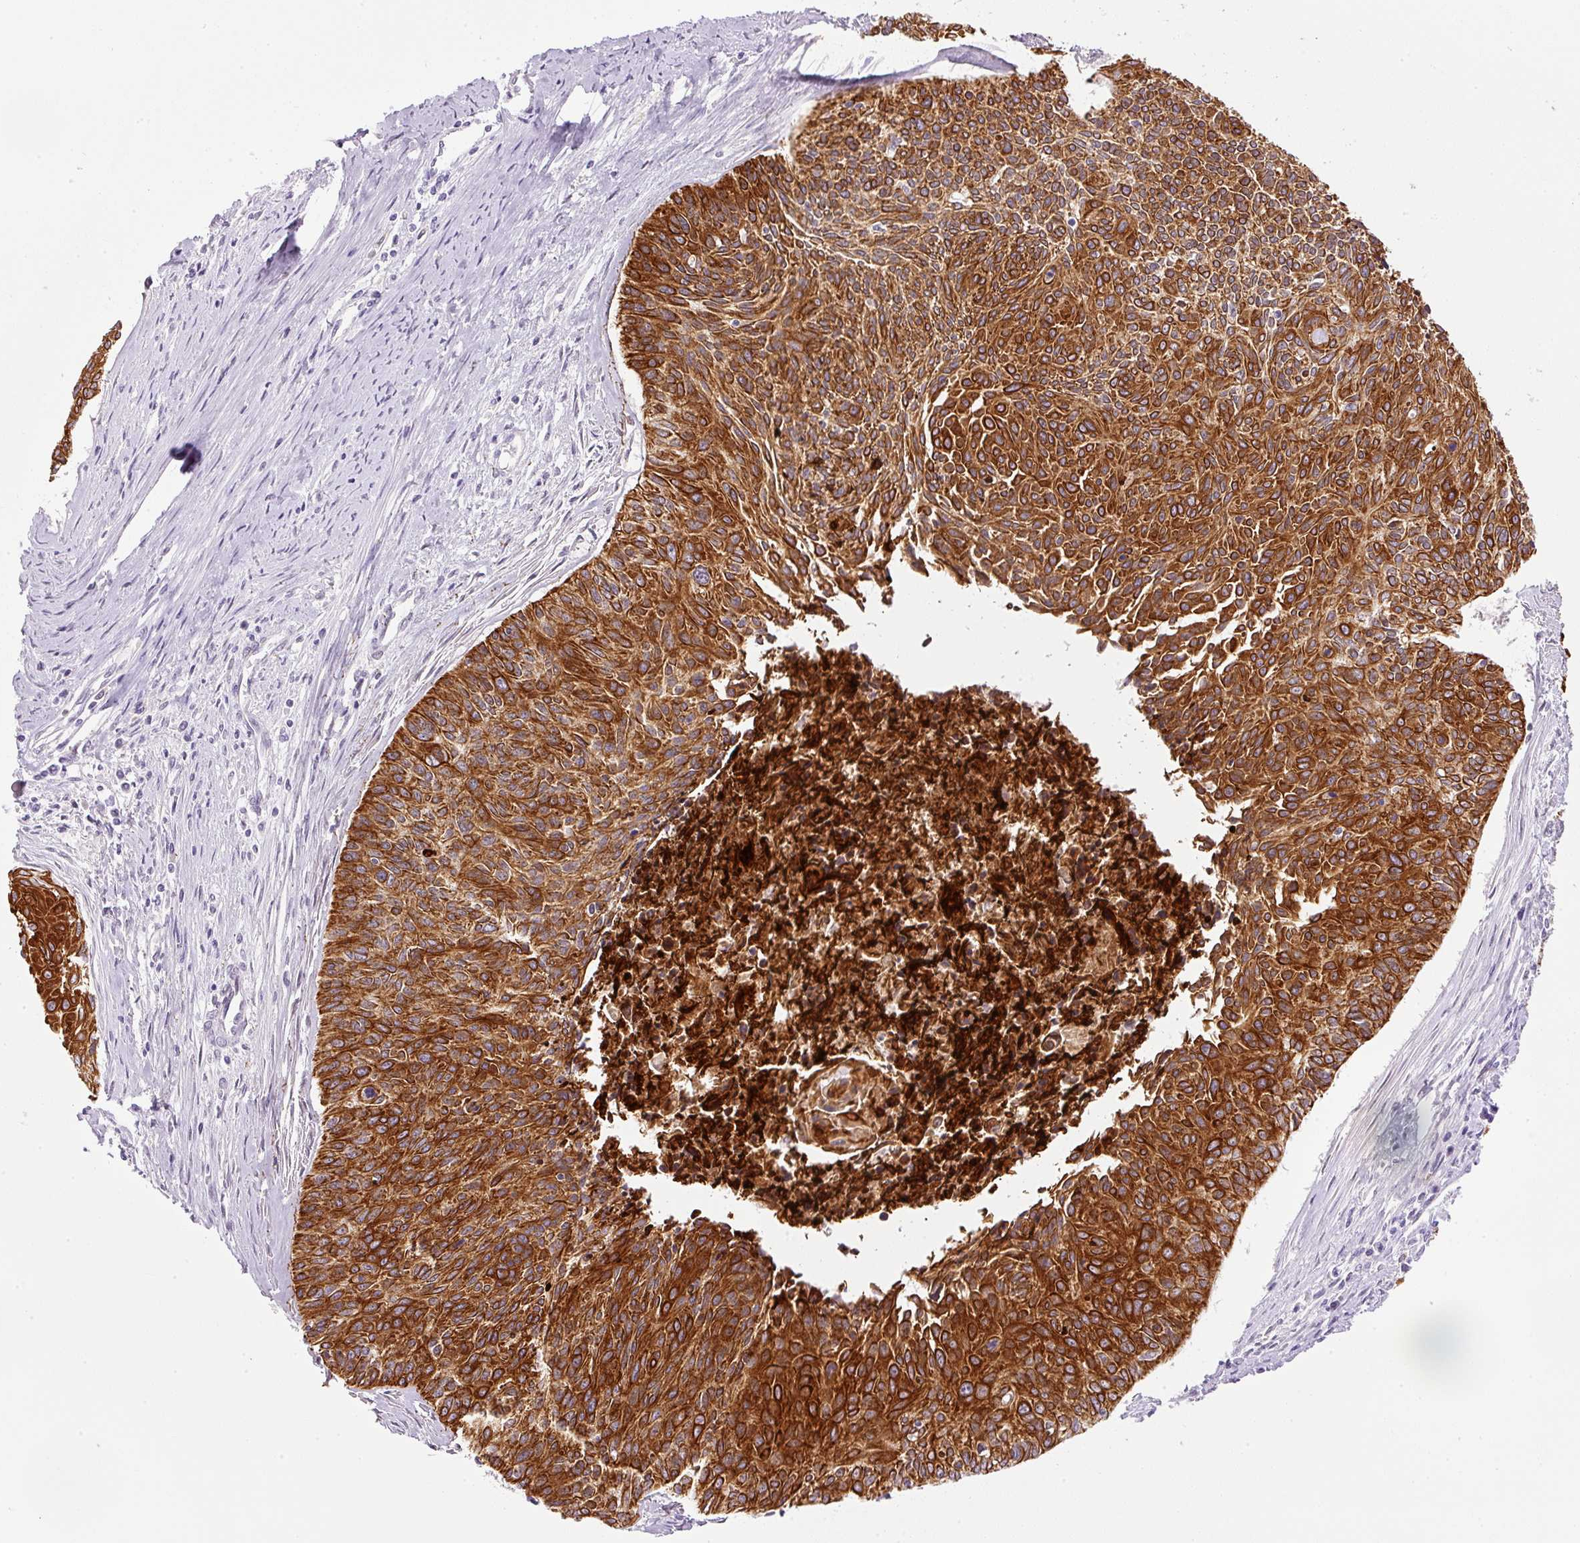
{"staining": {"intensity": "strong", "quantity": ">75%", "location": "cytoplasmic/membranous"}, "tissue": "cervical cancer", "cell_type": "Tumor cells", "image_type": "cancer", "snomed": [{"axis": "morphology", "description": "Squamous cell carcinoma, NOS"}, {"axis": "topography", "description": "Cervix"}], "caption": "Tumor cells reveal high levels of strong cytoplasmic/membranous positivity in approximately >75% of cells in cervical cancer.", "gene": "SRC", "patient": {"sex": "female", "age": 55}}